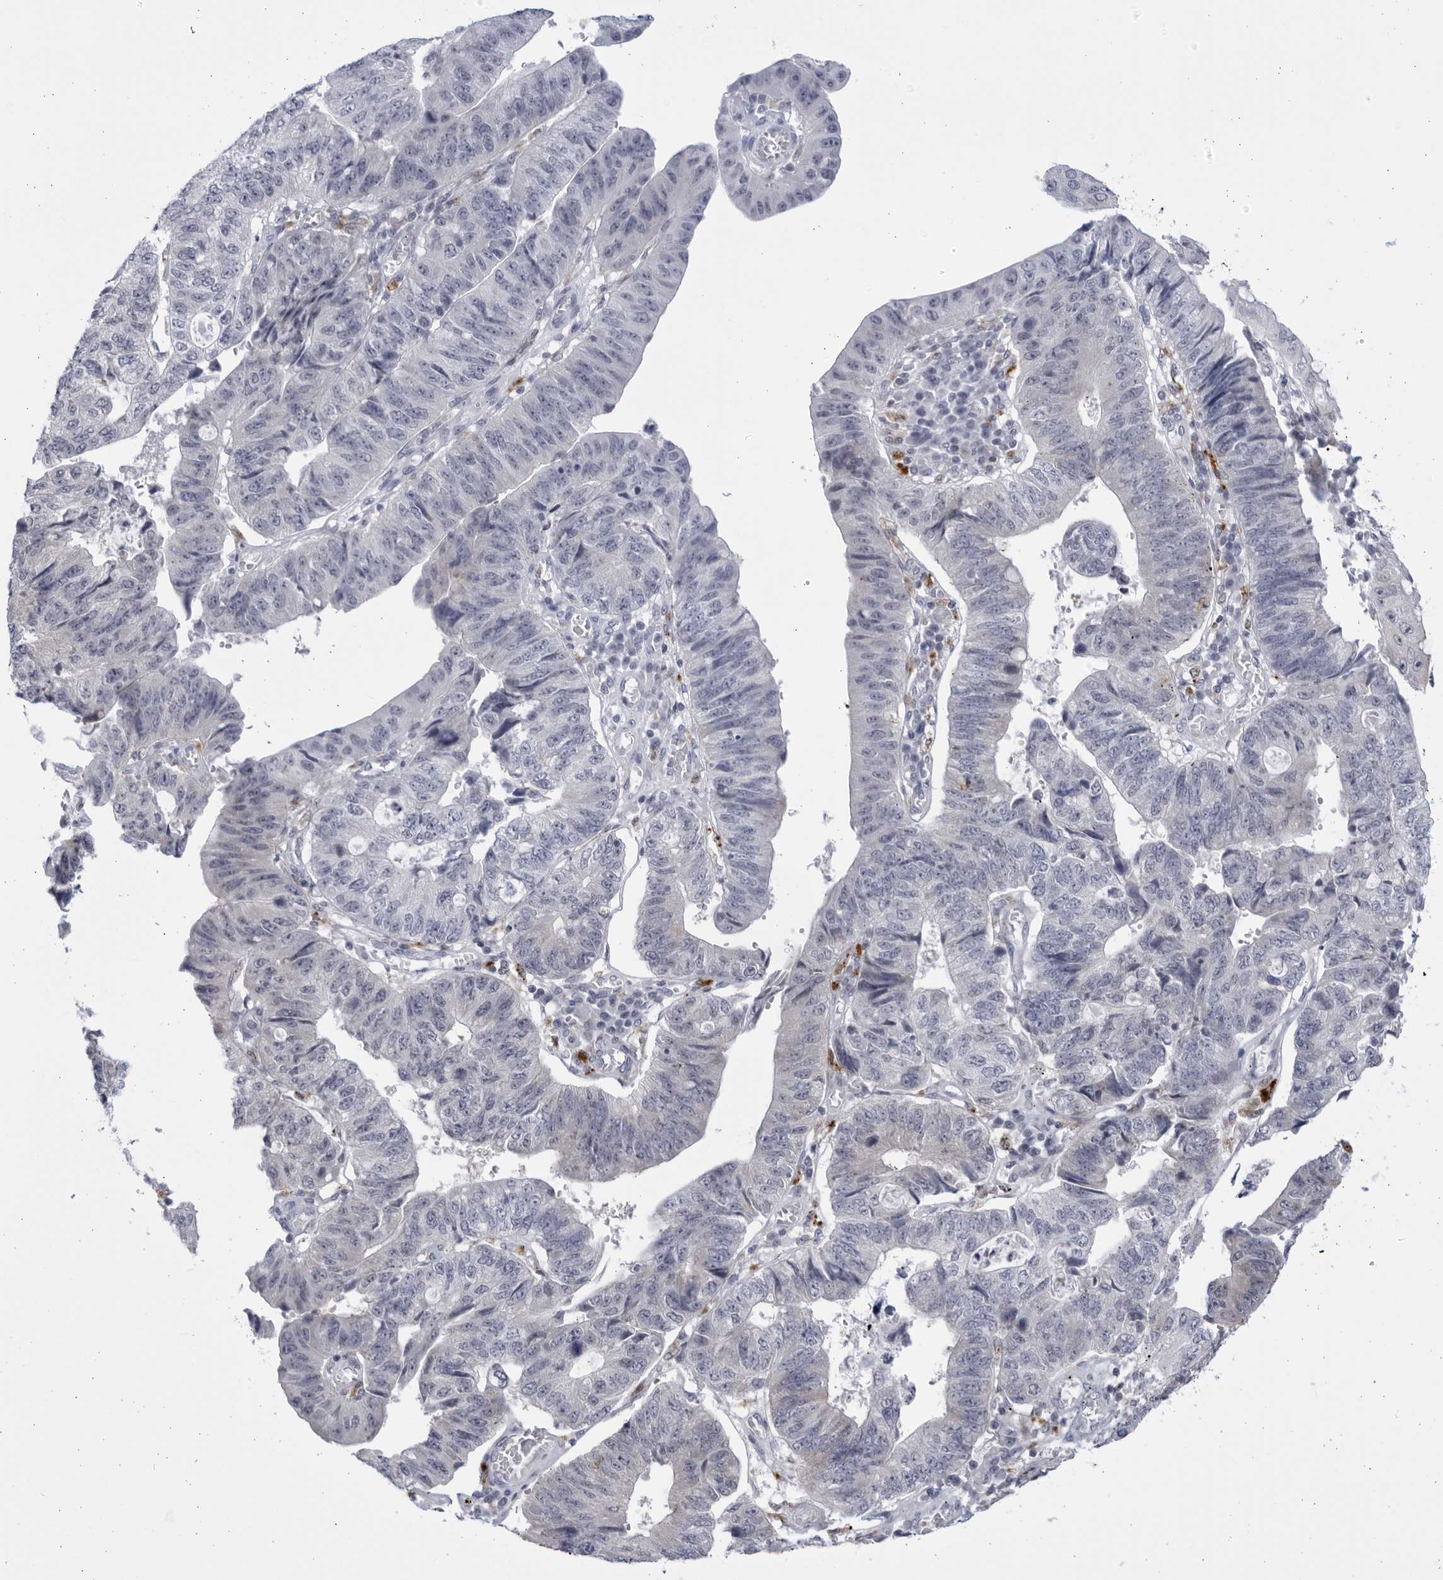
{"staining": {"intensity": "negative", "quantity": "none", "location": "none"}, "tissue": "stomach cancer", "cell_type": "Tumor cells", "image_type": "cancer", "snomed": [{"axis": "morphology", "description": "Adenocarcinoma, NOS"}, {"axis": "topography", "description": "Stomach"}], "caption": "This micrograph is of stomach cancer stained with immunohistochemistry (IHC) to label a protein in brown with the nuclei are counter-stained blue. There is no expression in tumor cells.", "gene": "CCDC181", "patient": {"sex": "male", "age": 59}}